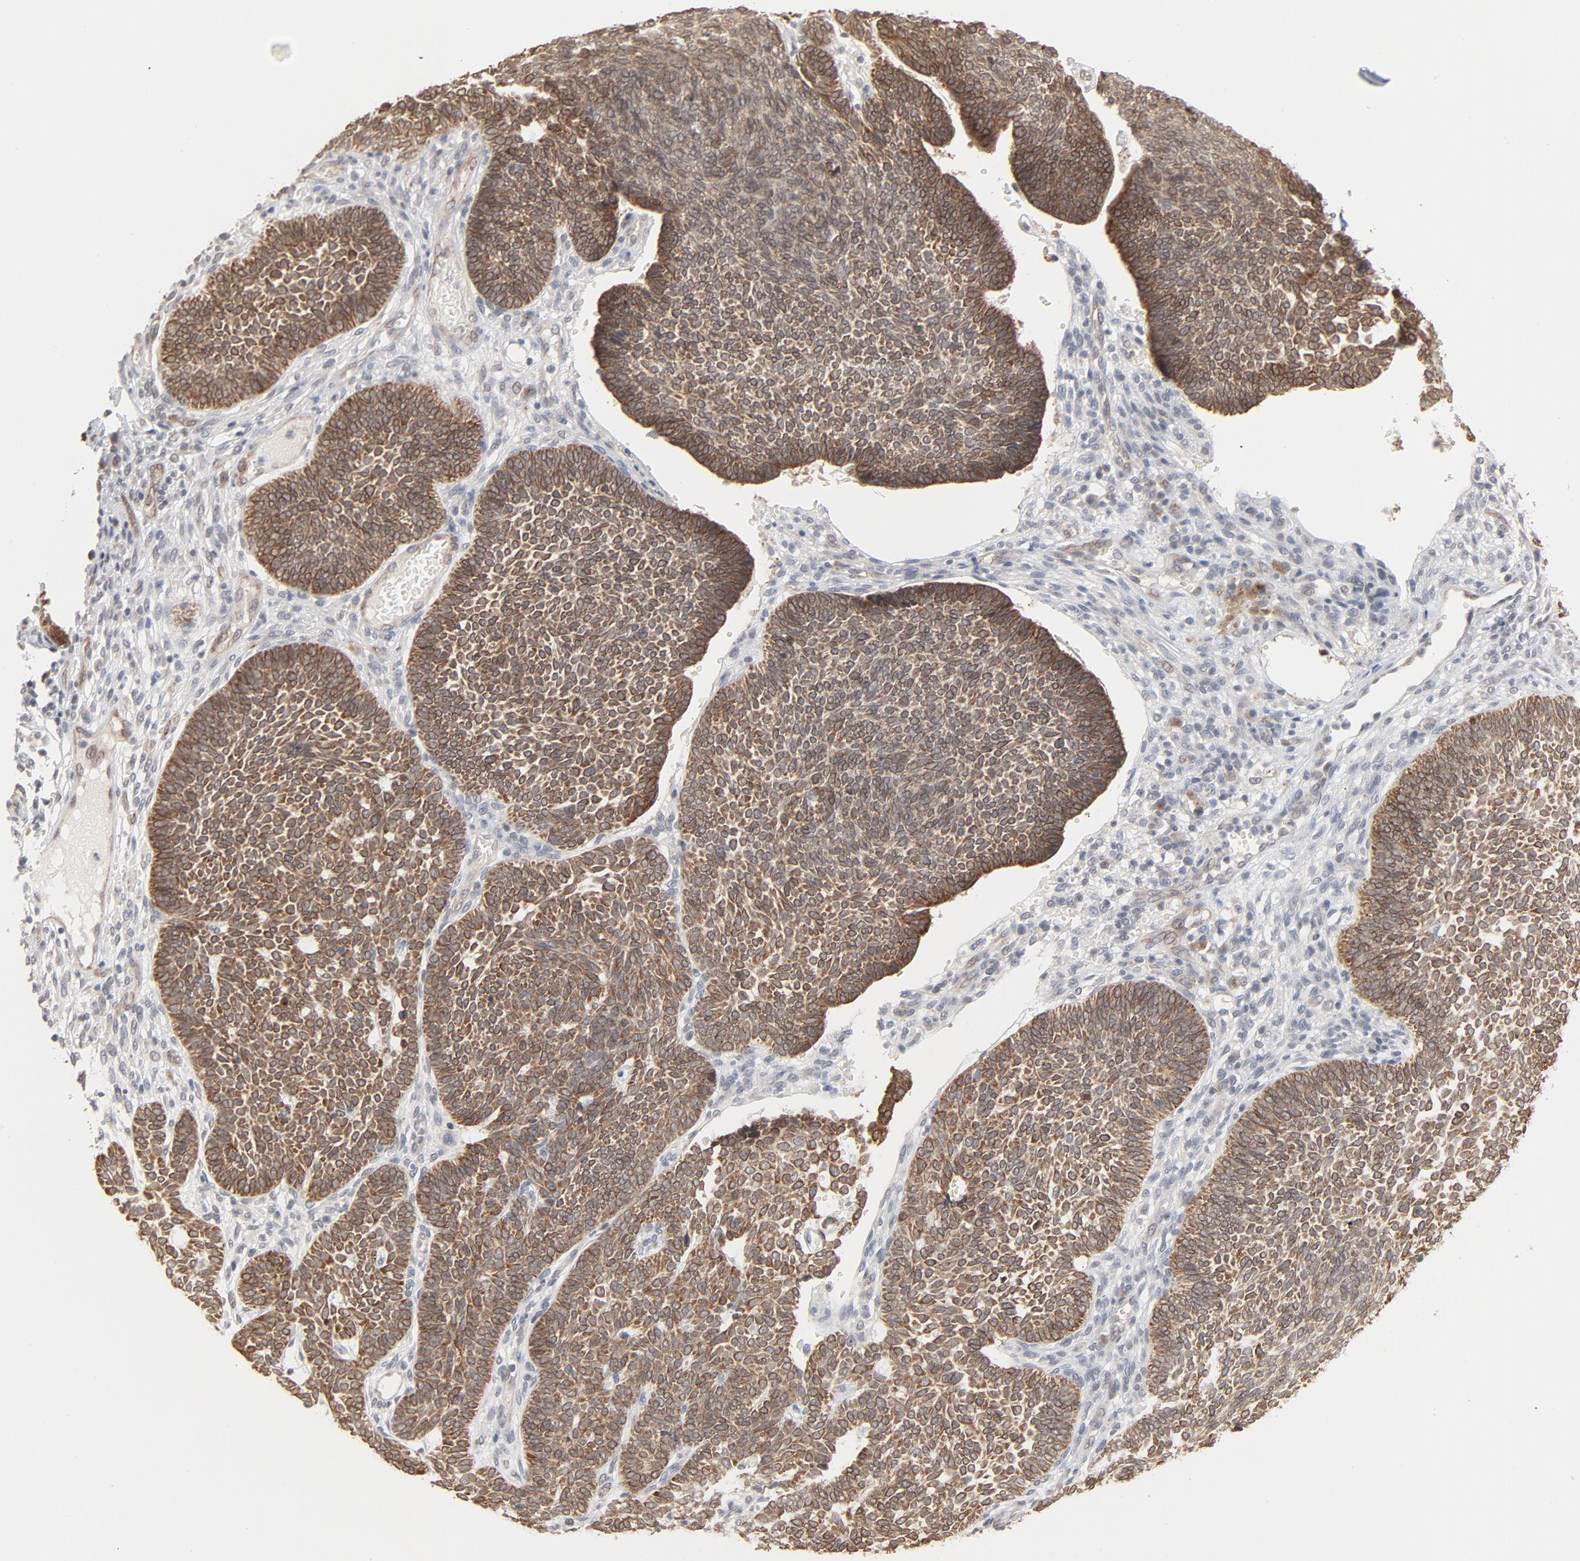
{"staining": {"intensity": "moderate", "quantity": ">75%", "location": "cytoplasmic/membranous"}, "tissue": "skin cancer", "cell_type": "Tumor cells", "image_type": "cancer", "snomed": [{"axis": "morphology", "description": "Normal tissue, NOS"}, {"axis": "morphology", "description": "Basal cell carcinoma"}, {"axis": "topography", "description": "Skin"}], "caption": "Protein expression analysis of skin cancer (basal cell carcinoma) reveals moderate cytoplasmic/membranous positivity in approximately >75% of tumor cells. (DAB IHC, brown staining for protein, blue staining for nuclei).", "gene": "ITPR3", "patient": {"sex": "male", "age": 87}}